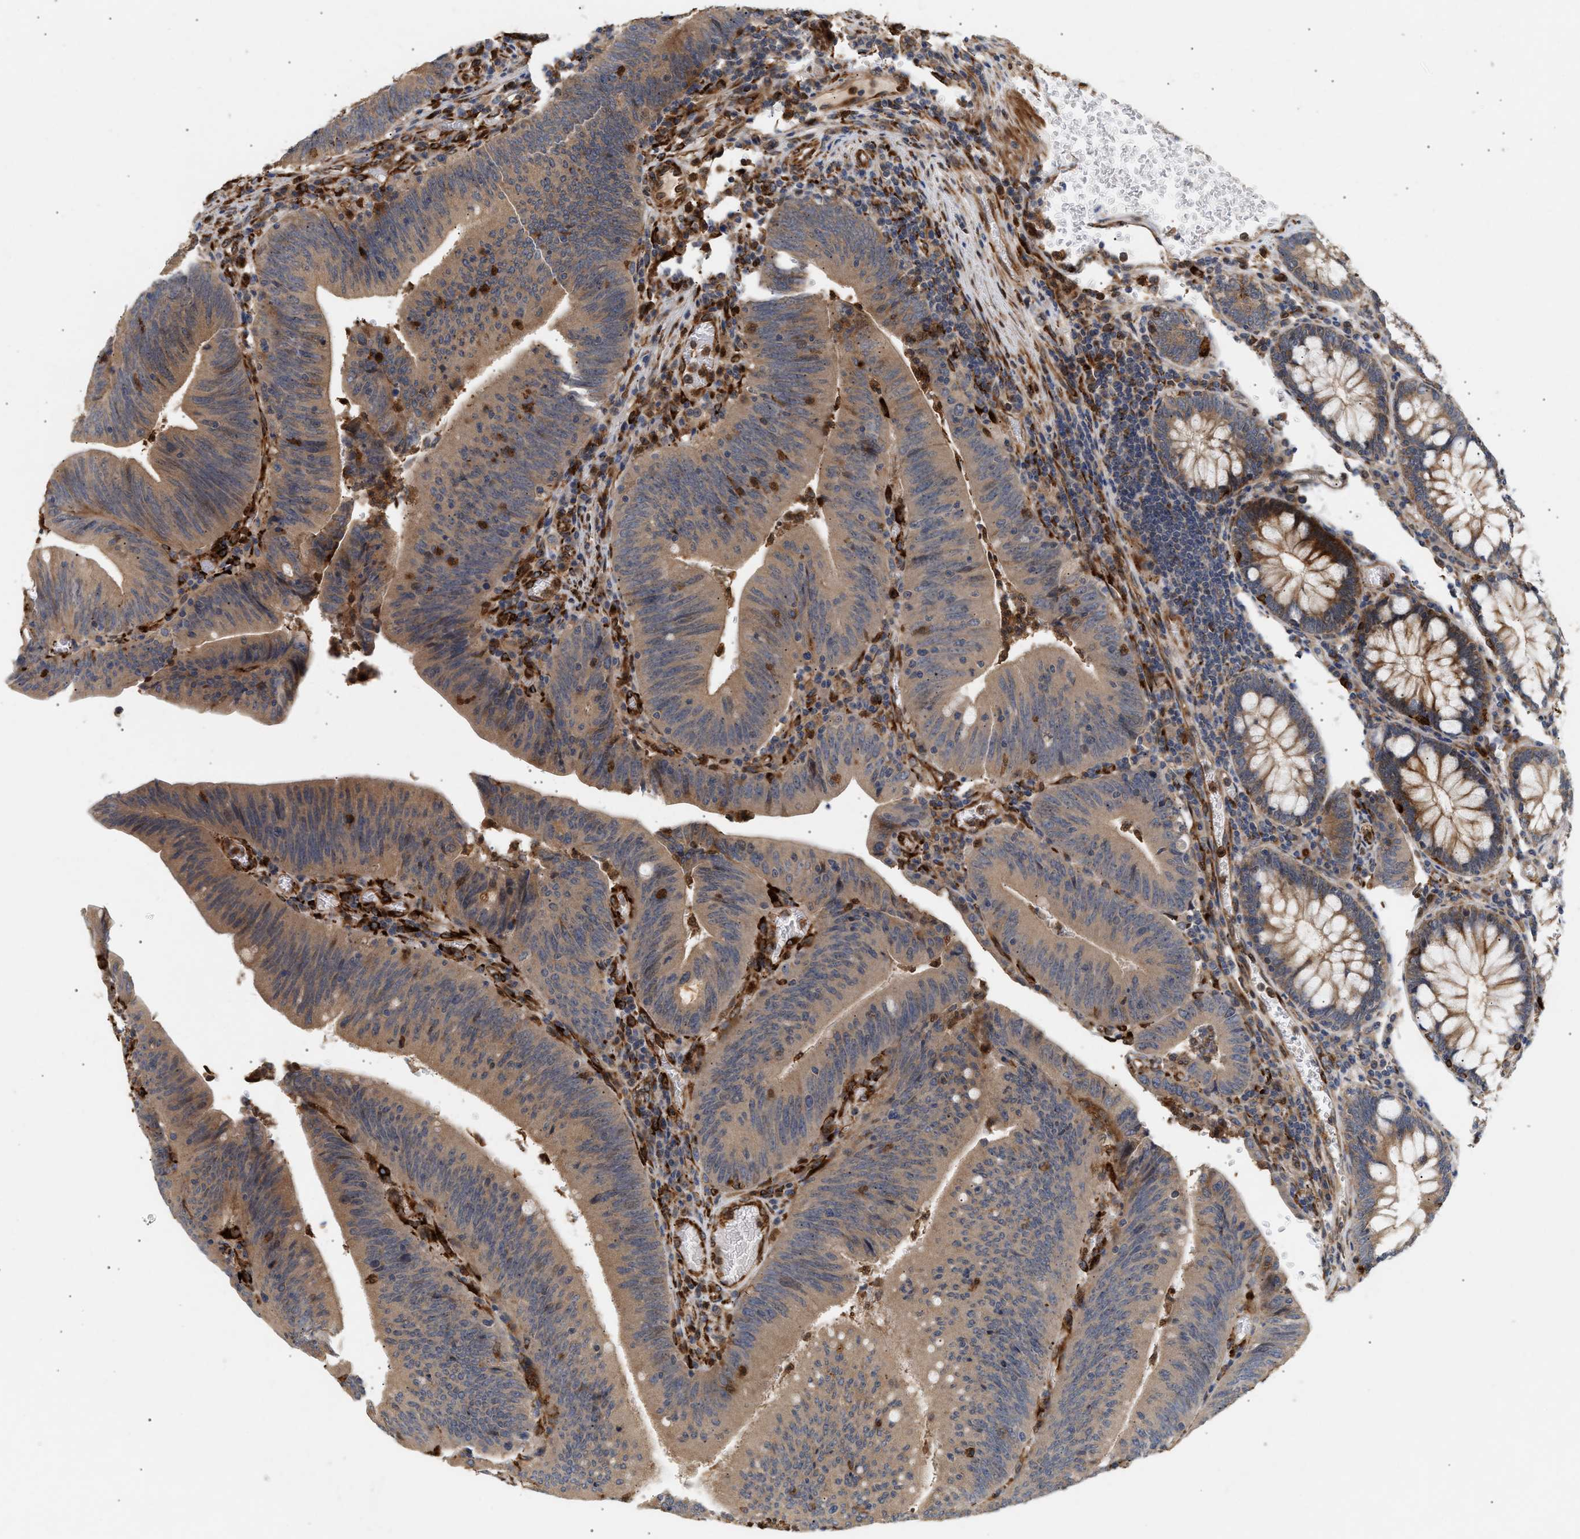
{"staining": {"intensity": "moderate", "quantity": ">75%", "location": "cytoplasmic/membranous"}, "tissue": "colorectal cancer", "cell_type": "Tumor cells", "image_type": "cancer", "snomed": [{"axis": "morphology", "description": "Normal tissue, NOS"}, {"axis": "morphology", "description": "Adenocarcinoma, NOS"}, {"axis": "topography", "description": "Rectum"}], "caption": "High-power microscopy captured an immunohistochemistry (IHC) image of adenocarcinoma (colorectal), revealing moderate cytoplasmic/membranous positivity in about >75% of tumor cells. (brown staining indicates protein expression, while blue staining denotes nuclei).", "gene": "PLCD1", "patient": {"sex": "female", "age": 66}}